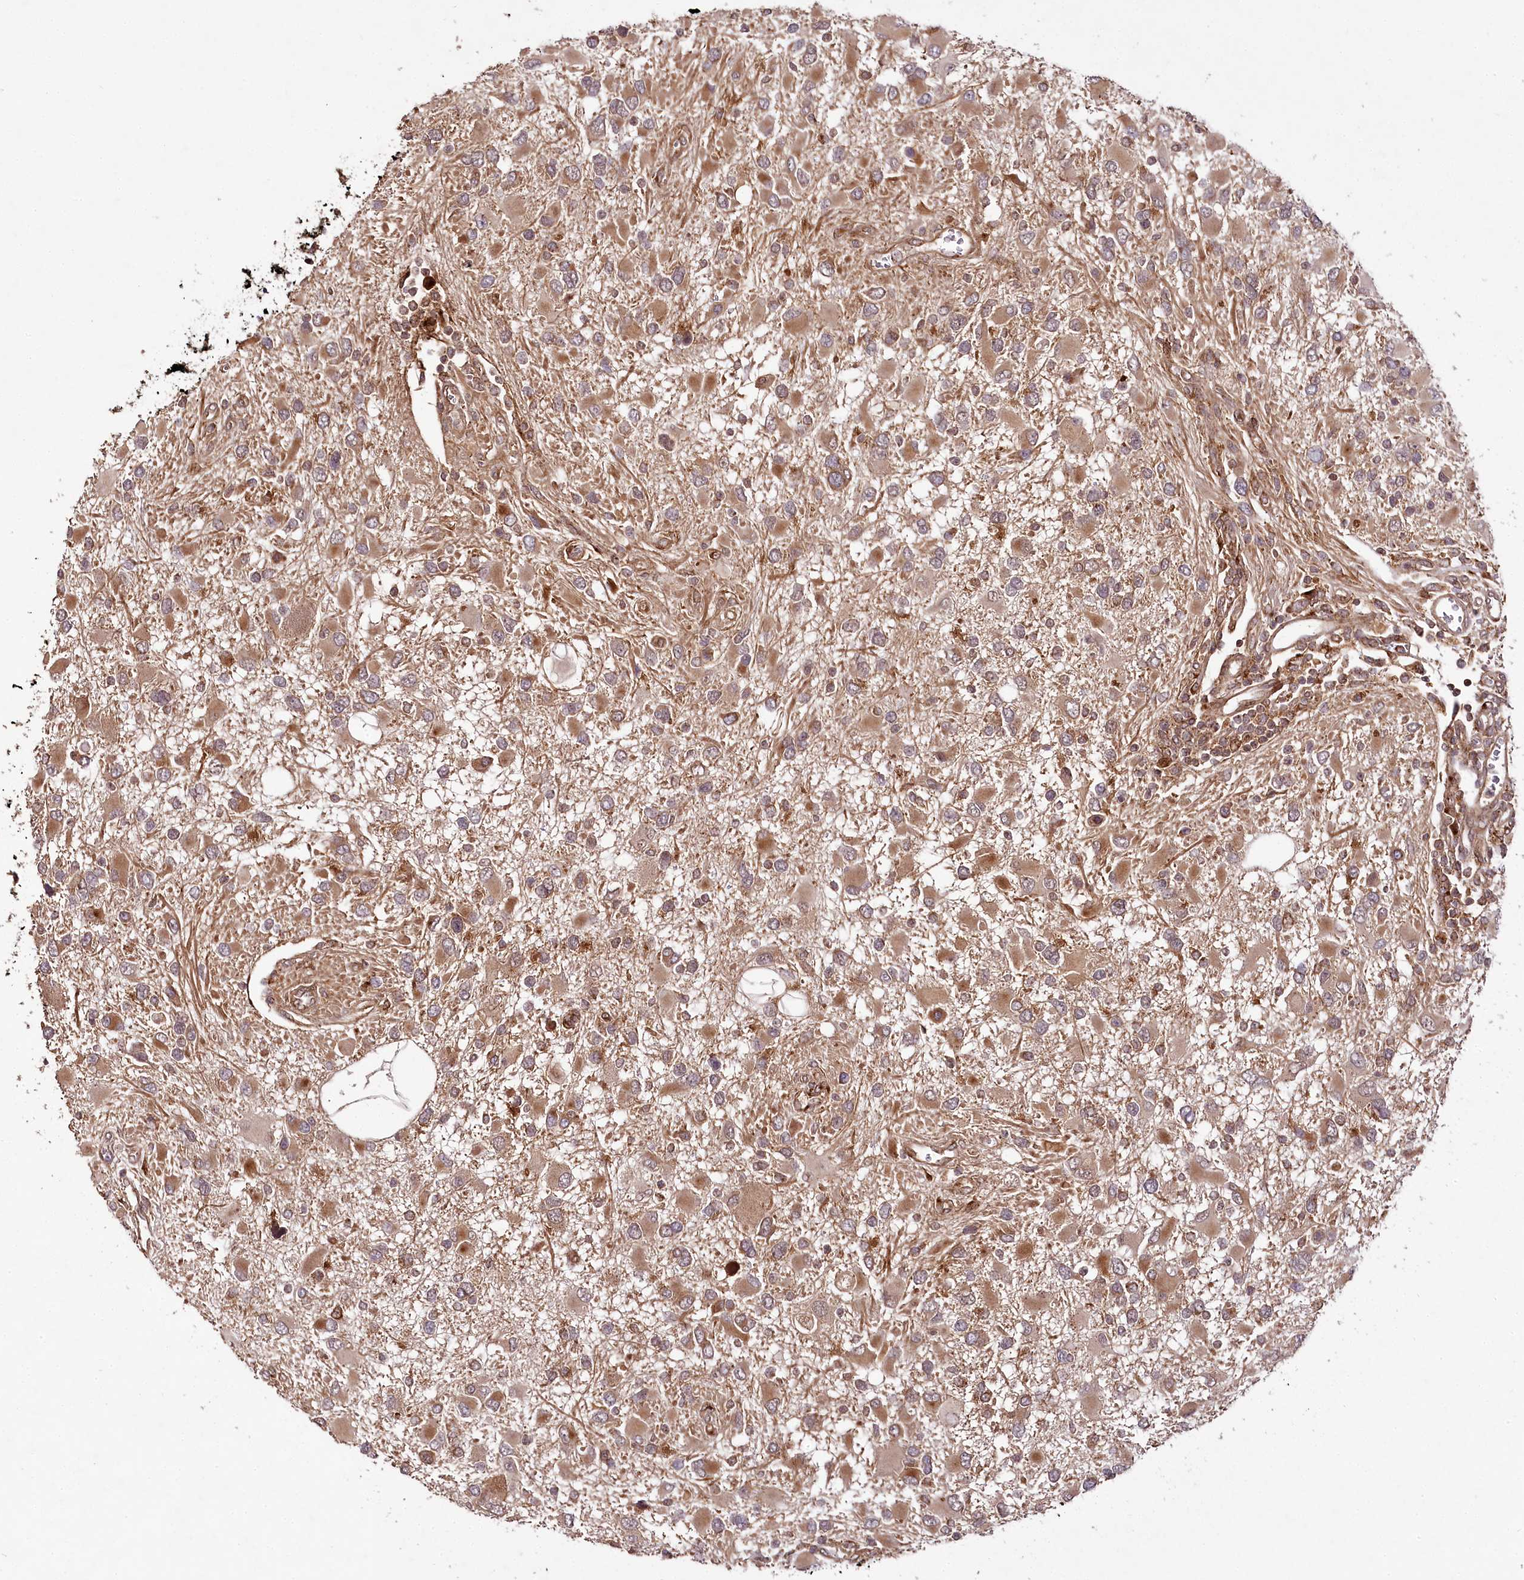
{"staining": {"intensity": "moderate", "quantity": ">75%", "location": "cytoplasmic/membranous"}, "tissue": "glioma", "cell_type": "Tumor cells", "image_type": "cancer", "snomed": [{"axis": "morphology", "description": "Glioma, malignant, High grade"}, {"axis": "topography", "description": "Brain"}], "caption": "Human glioma stained for a protein (brown) exhibits moderate cytoplasmic/membranous positive positivity in about >75% of tumor cells.", "gene": "COPG1", "patient": {"sex": "male", "age": 53}}